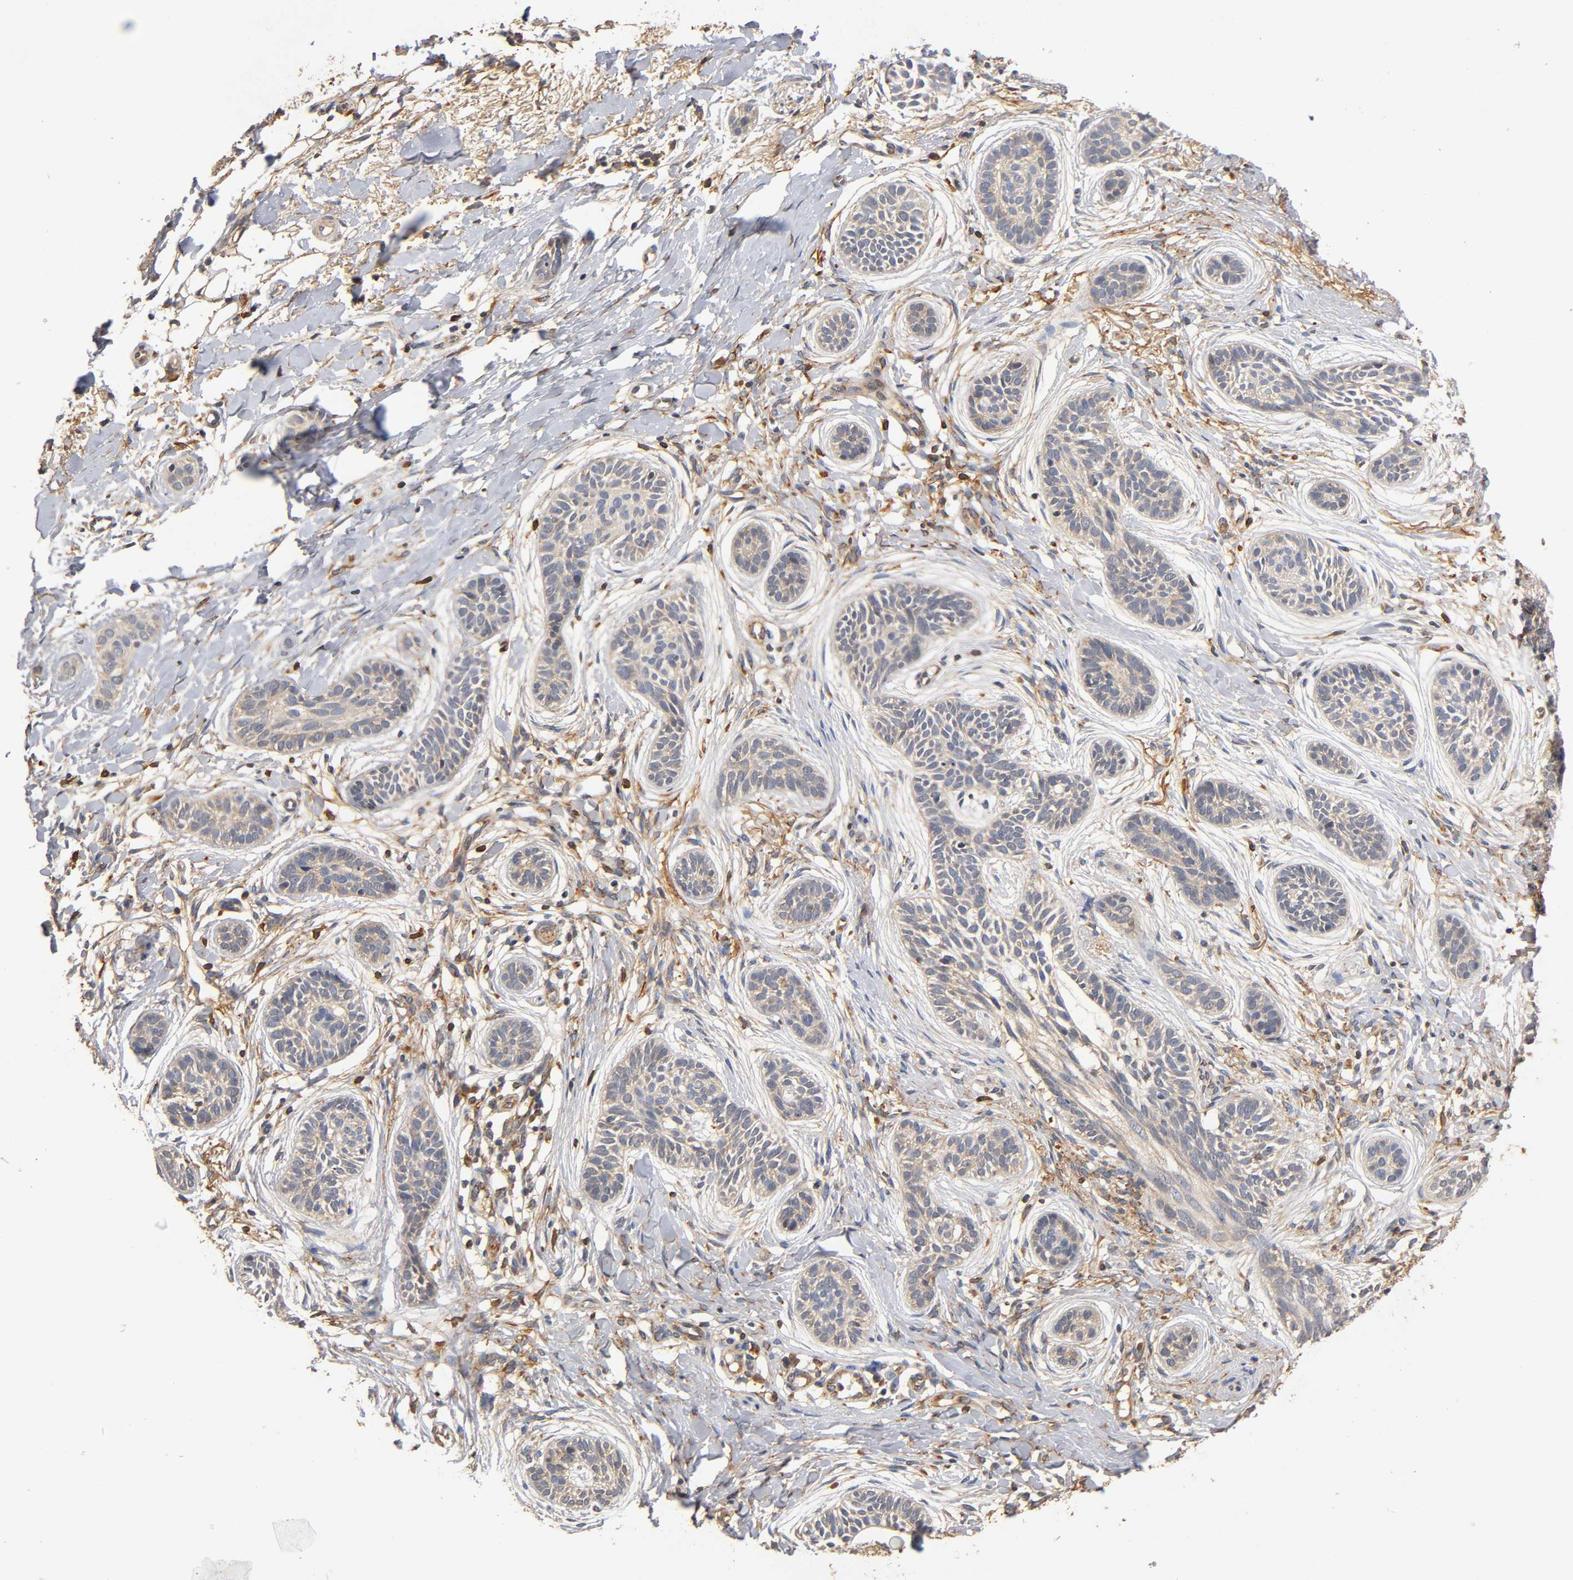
{"staining": {"intensity": "weak", "quantity": "25%-75%", "location": "cytoplasmic/membranous"}, "tissue": "skin cancer", "cell_type": "Tumor cells", "image_type": "cancer", "snomed": [{"axis": "morphology", "description": "Normal tissue, NOS"}, {"axis": "morphology", "description": "Basal cell carcinoma"}, {"axis": "topography", "description": "Skin"}], "caption": "Skin basal cell carcinoma tissue reveals weak cytoplasmic/membranous expression in about 25%-75% of tumor cells The protein of interest is shown in brown color, while the nuclei are stained blue.", "gene": "SCAP", "patient": {"sex": "male", "age": 63}}